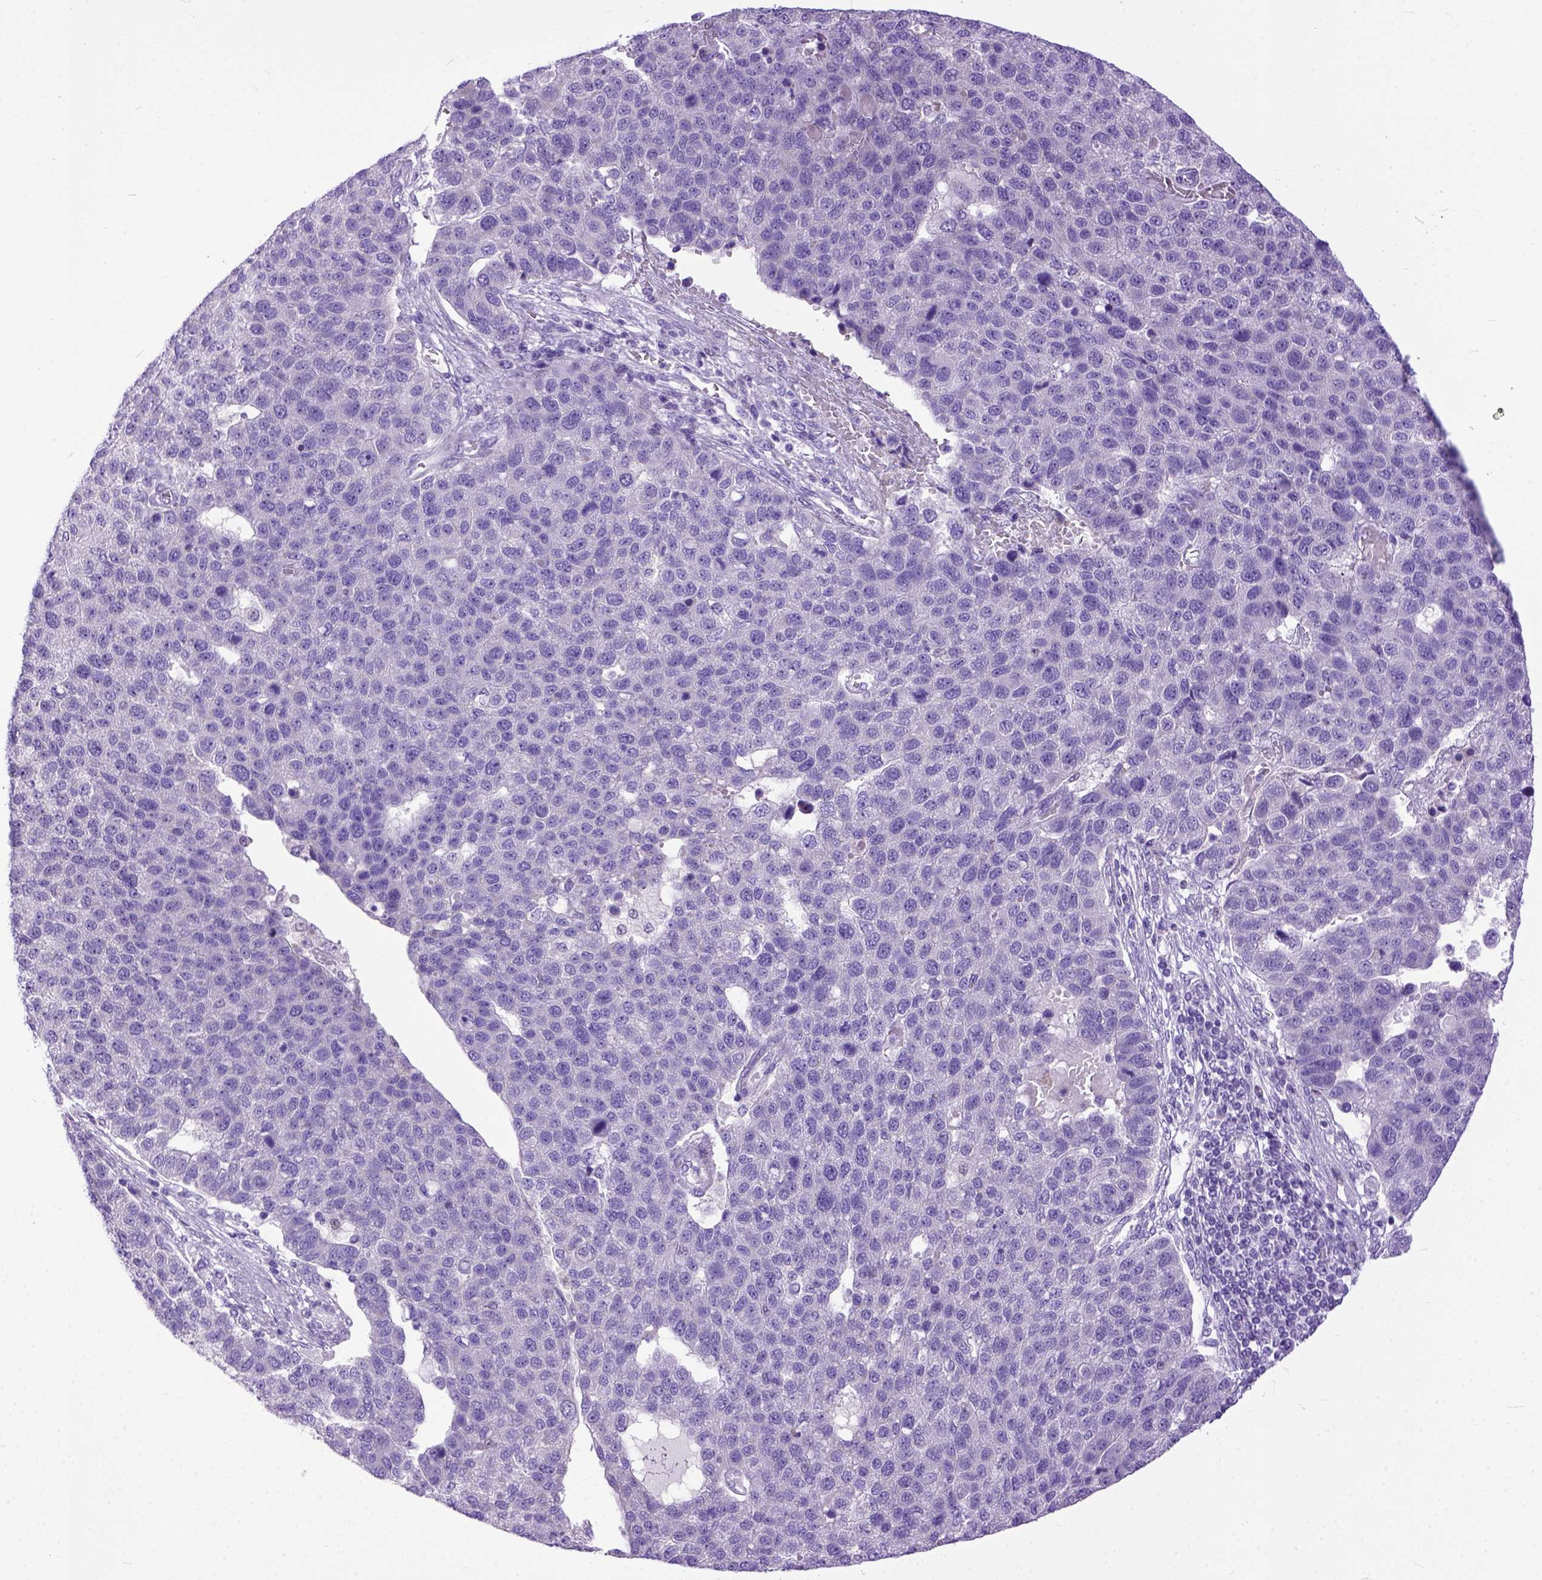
{"staining": {"intensity": "negative", "quantity": "none", "location": "none"}, "tissue": "pancreatic cancer", "cell_type": "Tumor cells", "image_type": "cancer", "snomed": [{"axis": "morphology", "description": "Adenocarcinoma, NOS"}, {"axis": "topography", "description": "Pancreas"}], "caption": "Immunohistochemistry of adenocarcinoma (pancreatic) exhibits no expression in tumor cells.", "gene": "CRB1", "patient": {"sex": "female", "age": 61}}